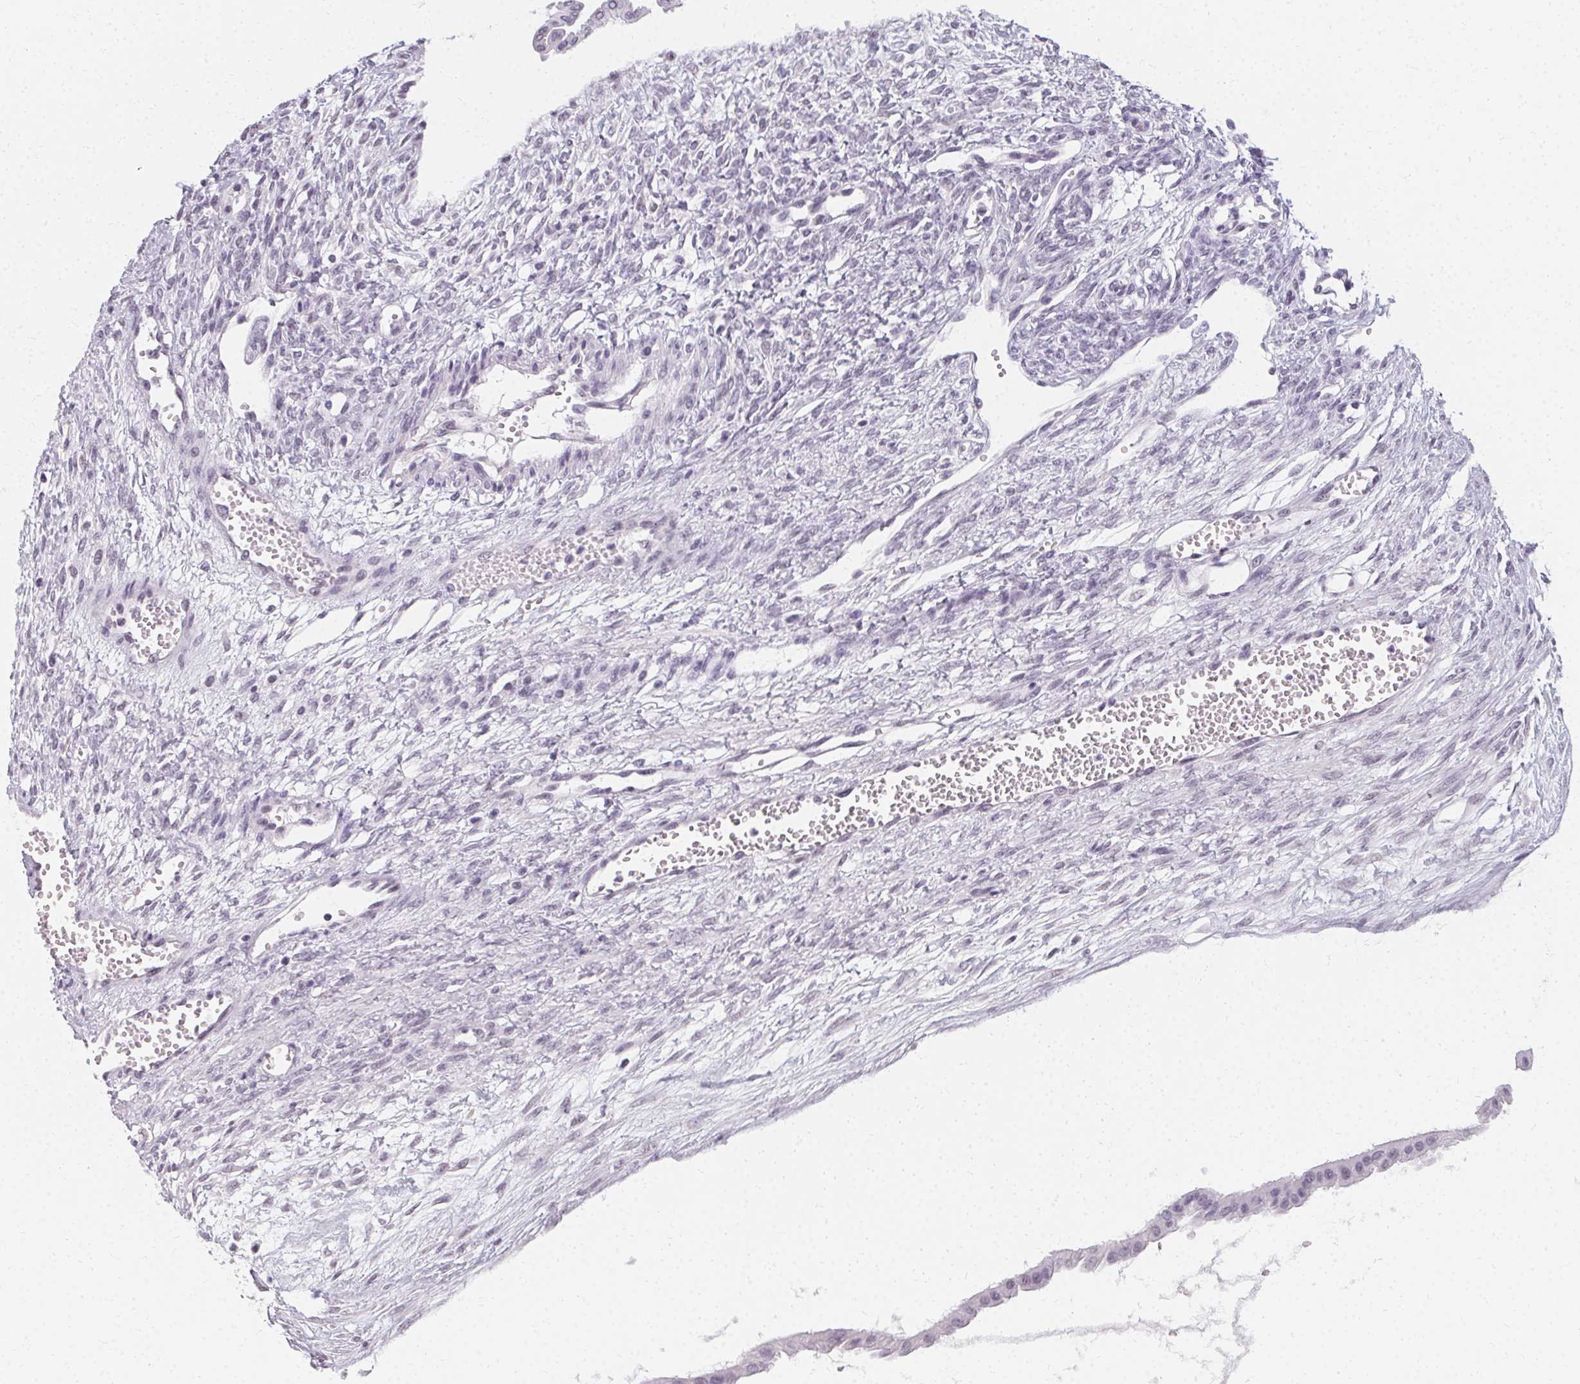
{"staining": {"intensity": "negative", "quantity": "none", "location": "none"}, "tissue": "ovarian cancer", "cell_type": "Tumor cells", "image_type": "cancer", "snomed": [{"axis": "morphology", "description": "Cystadenocarcinoma, mucinous, NOS"}, {"axis": "topography", "description": "Ovary"}], "caption": "The photomicrograph demonstrates no staining of tumor cells in ovarian cancer. Brightfield microscopy of IHC stained with DAB (3,3'-diaminobenzidine) (brown) and hematoxylin (blue), captured at high magnification.", "gene": "SYNPR", "patient": {"sex": "female", "age": 73}}